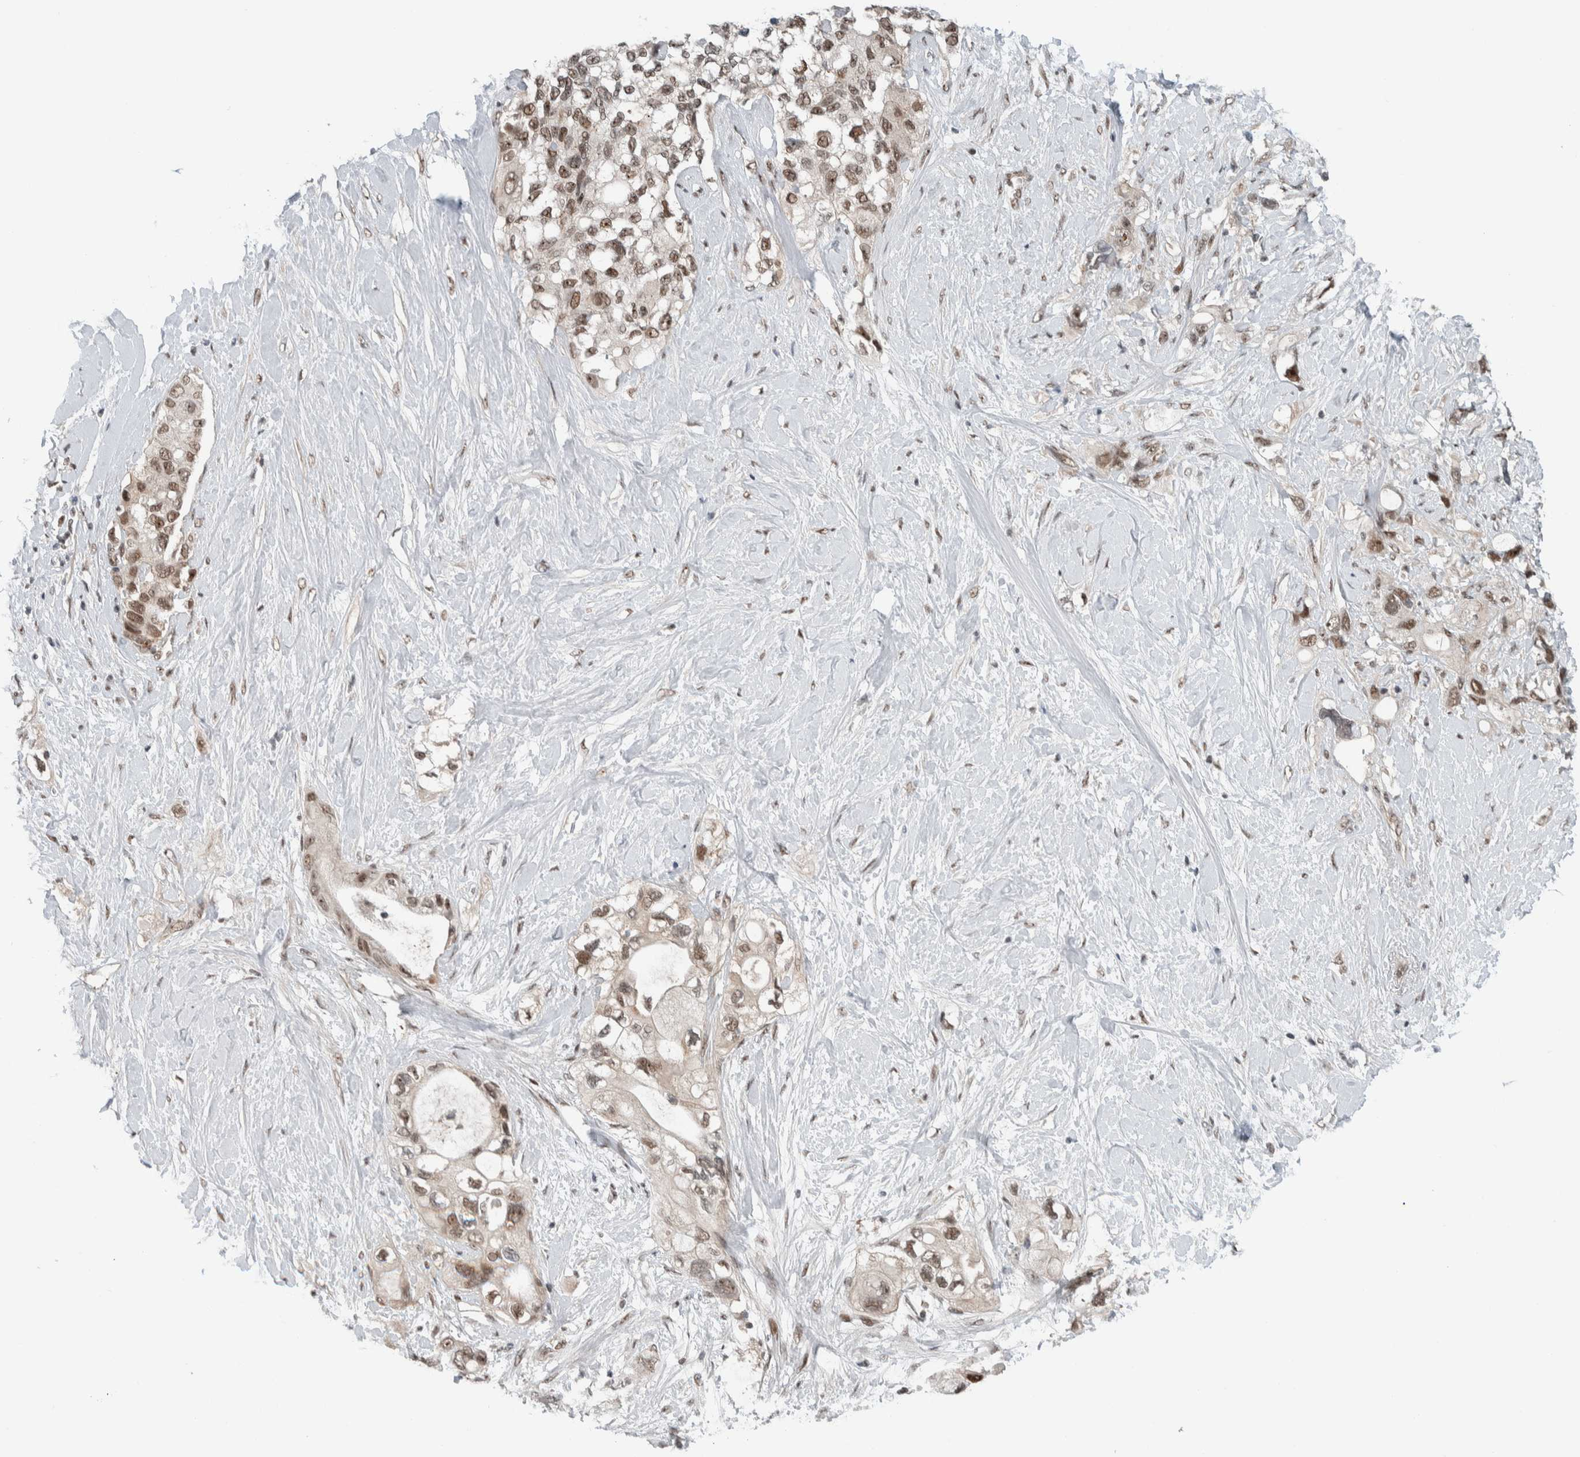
{"staining": {"intensity": "moderate", "quantity": ">75%", "location": "nuclear"}, "tissue": "pancreatic cancer", "cell_type": "Tumor cells", "image_type": "cancer", "snomed": [{"axis": "morphology", "description": "Adenocarcinoma, NOS"}, {"axis": "topography", "description": "Pancreas"}], "caption": "Brown immunohistochemical staining in human pancreatic adenocarcinoma displays moderate nuclear staining in approximately >75% of tumor cells.", "gene": "ZFP91", "patient": {"sex": "female", "age": 56}}